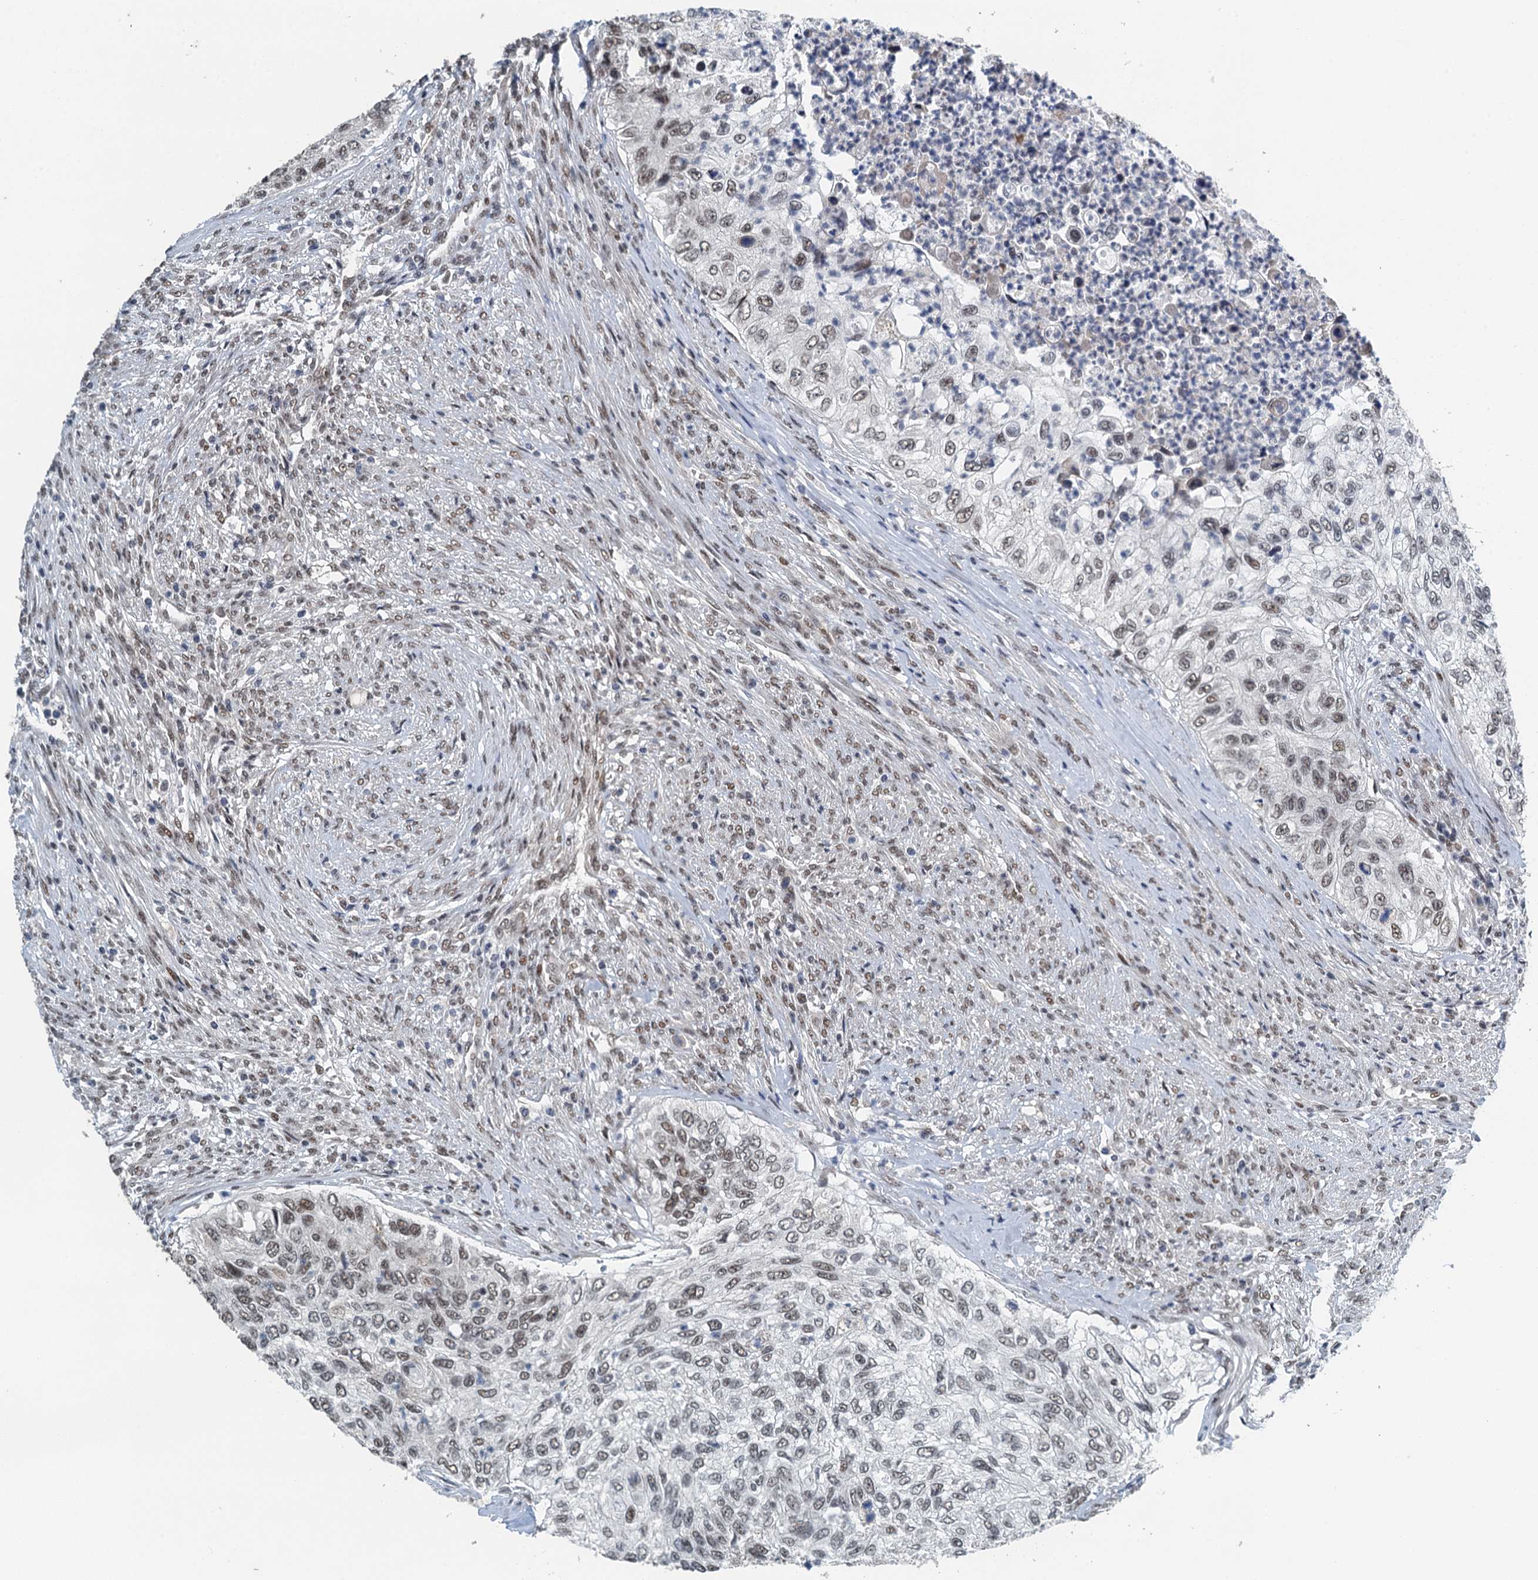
{"staining": {"intensity": "weak", "quantity": ">75%", "location": "nuclear"}, "tissue": "urothelial cancer", "cell_type": "Tumor cells", "image_type": "cancer", "snomed": [{"axis": "morphology", "description": "Urothelial carcinoma, High grade"}, {"axis": "topography", "description": "Urinary bladder"}], "caption": "Tumor cells show low levels of weak nuclear positivity in approximately >75% of cells in urothelial carcinoma (high-grade).", "gene": "MTA3", "patient": {"sex": "female", "age": 60}}